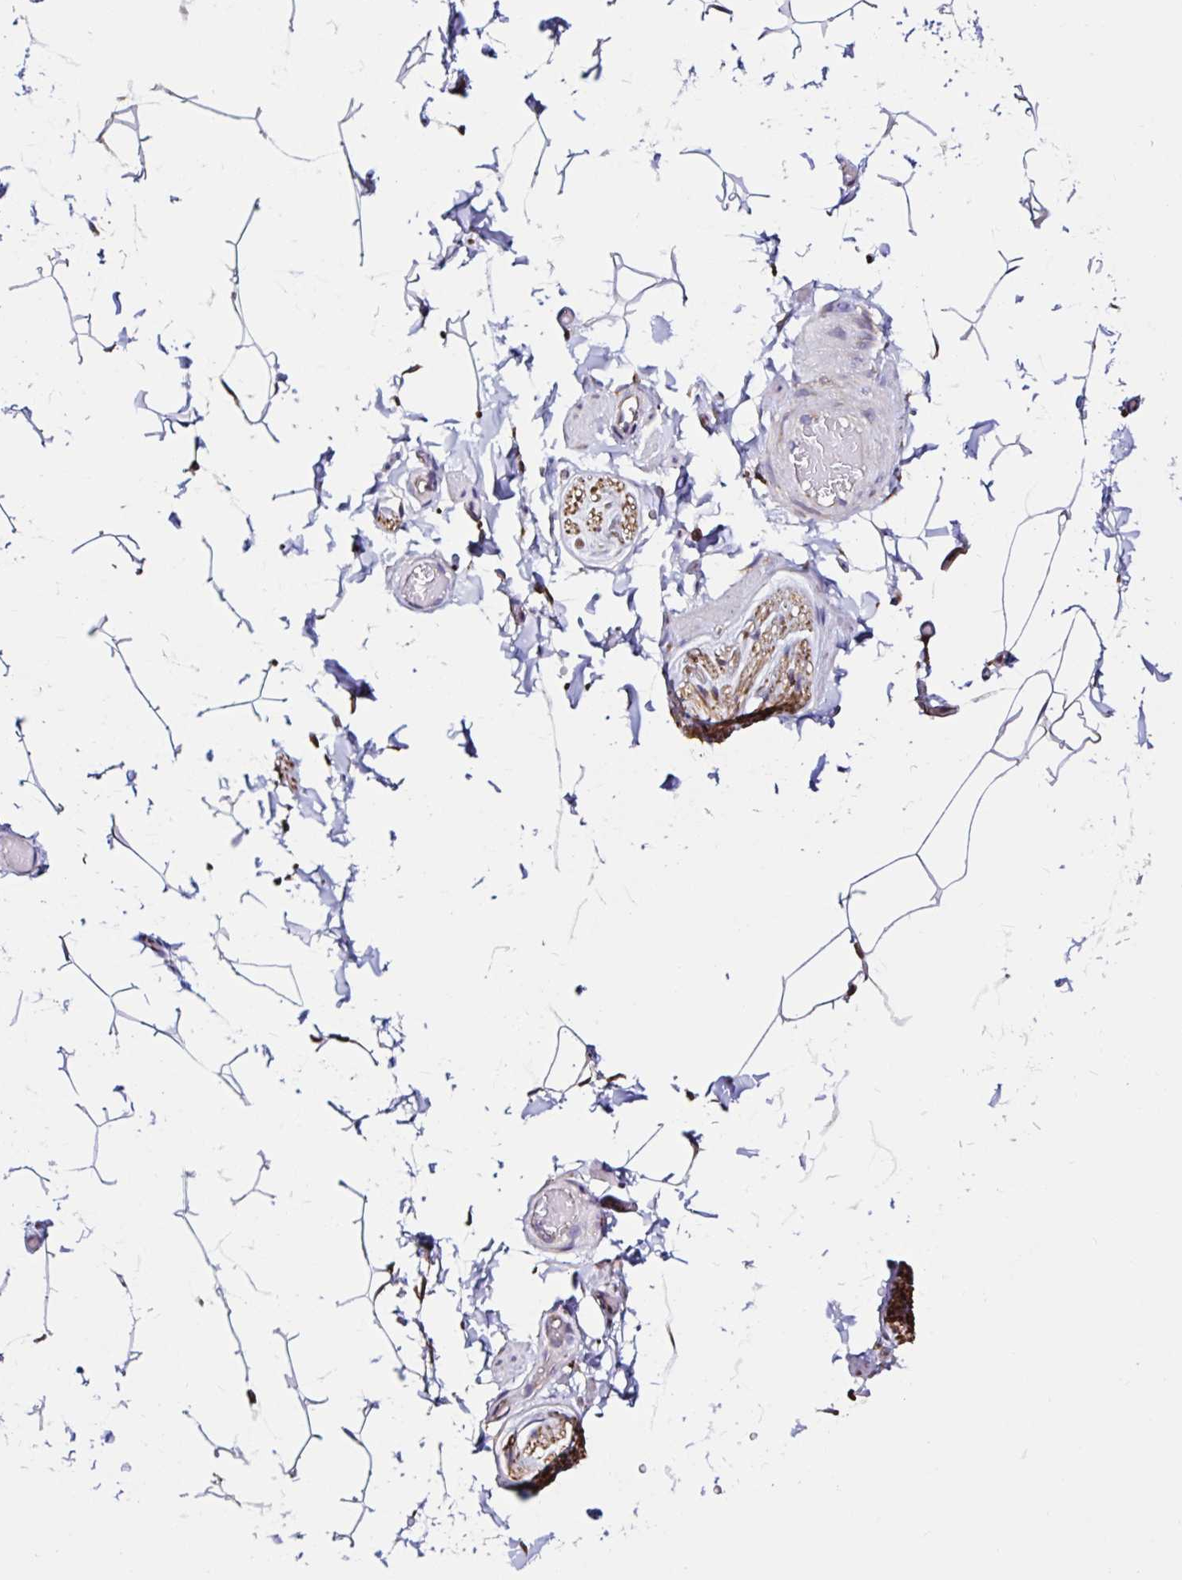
{"staining": {"intensity": "negative", "quantity": "none", "location": "none"}, "tissue": "adipose tissue", "cell_type": "Adipocytes", "image_type": "normal", "snomed": [{"axis": "morphology", "description": "Normal tissue, NOS"}, {"axis": "topography", "description": "Epididymis"}, {"axis": "topography", "description": "Peripheral nerve tissue"}], "caption": "Immunohistochemical staining of benign adipose tissue reveals no significant positivity in adipocytes. (Immunohistochemistry, brightfield microscopy, high magnification).", "gene": "MSR1", "patient": {"sex": "male", "age": 32}}